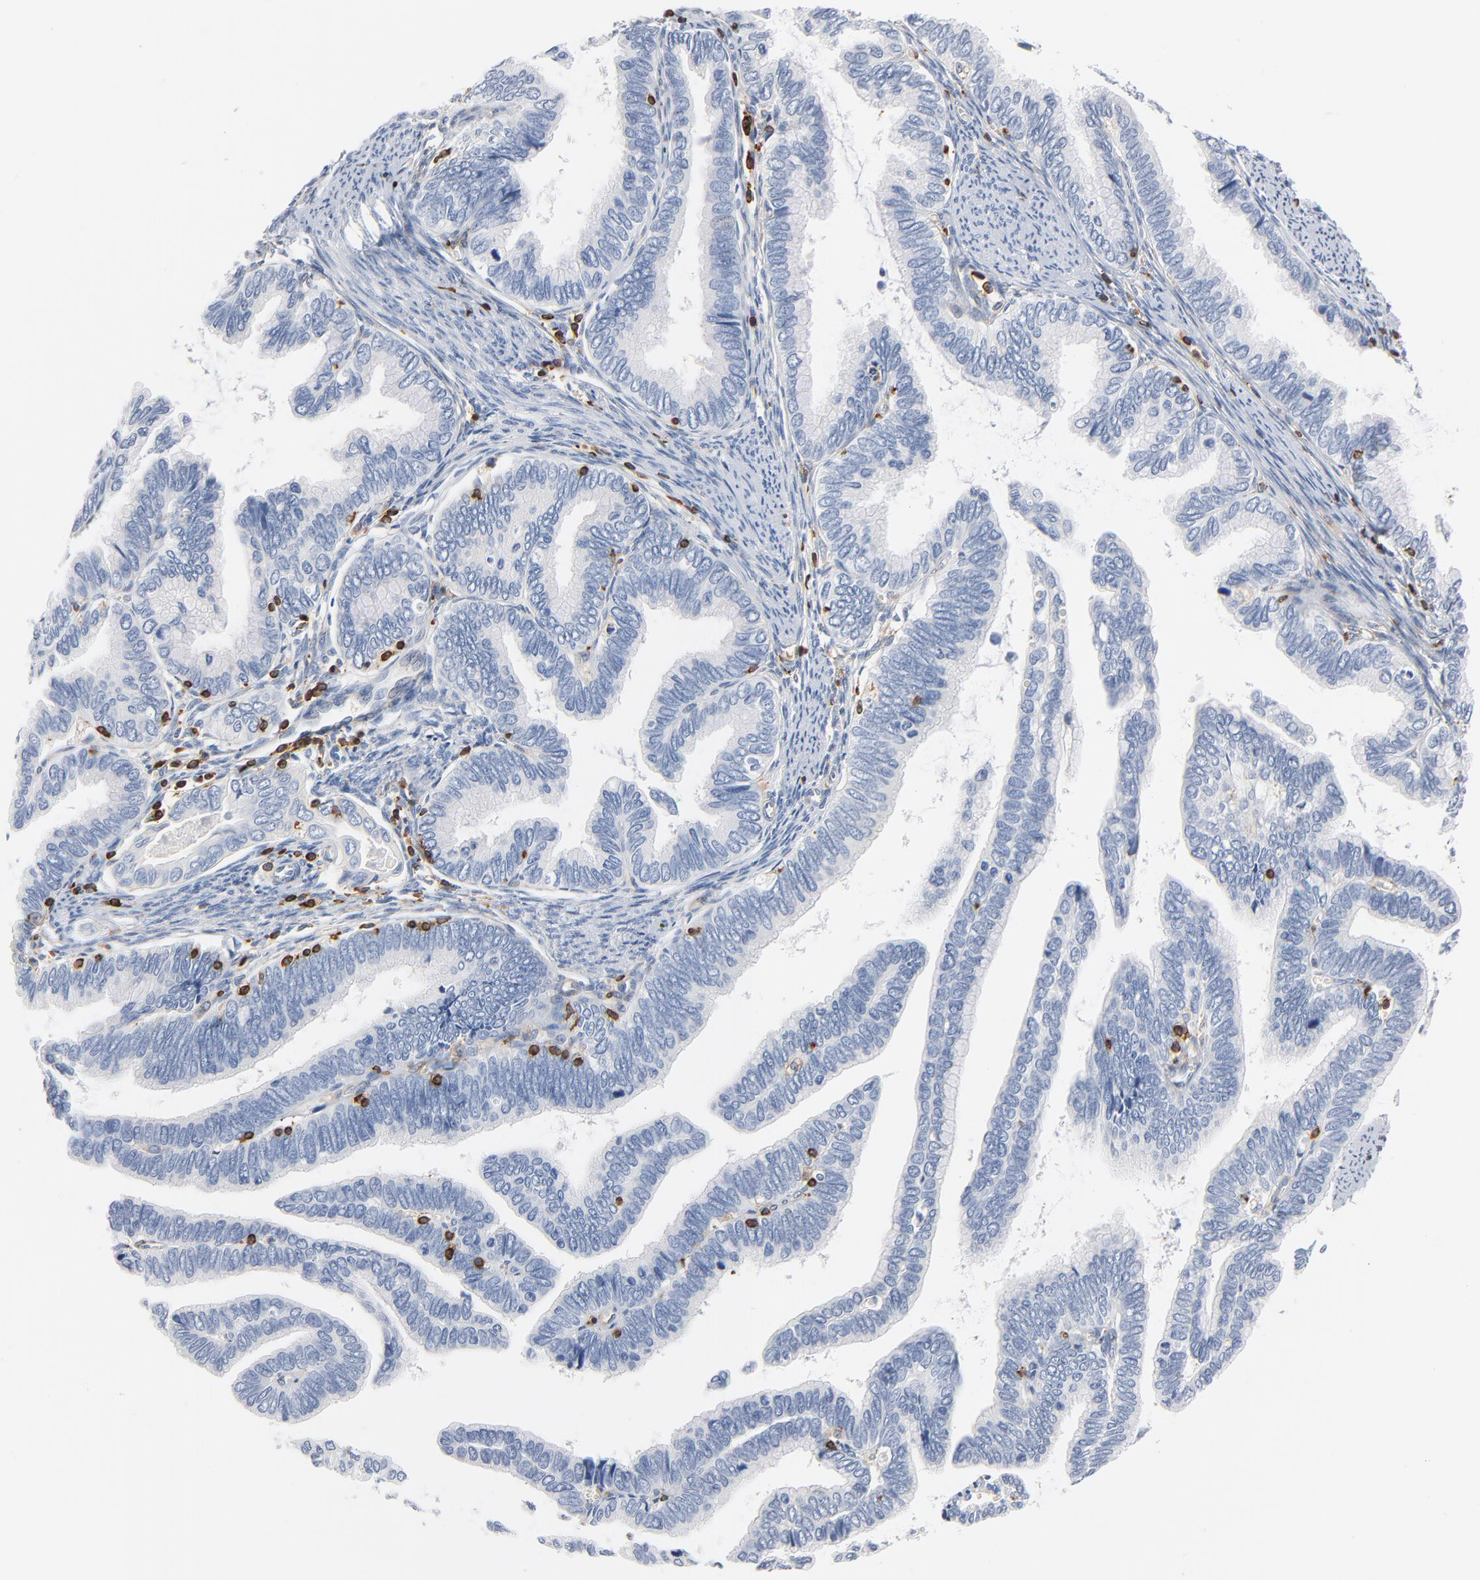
{"staining": {"intensity": "negative", "quantity": "none", "location": "none"}, "tissue": "cervical cancer", "cell_type": "Tumor cells", "image_type": "cancer", "snomed": [{"axis": "morphology", "description": "Adenocarcinoma, NOS"}, {"axis": "topography", "description": "Cervix"}], "caption": "High magnification brightfield microscopy of cervical cancer stained with DAB (brown) and counterstained with hematoxylin (blue): tumor cells show no significant positivity.", "gene": "SH3KBP1", "patient": {"sex": "female", "age": 49}}